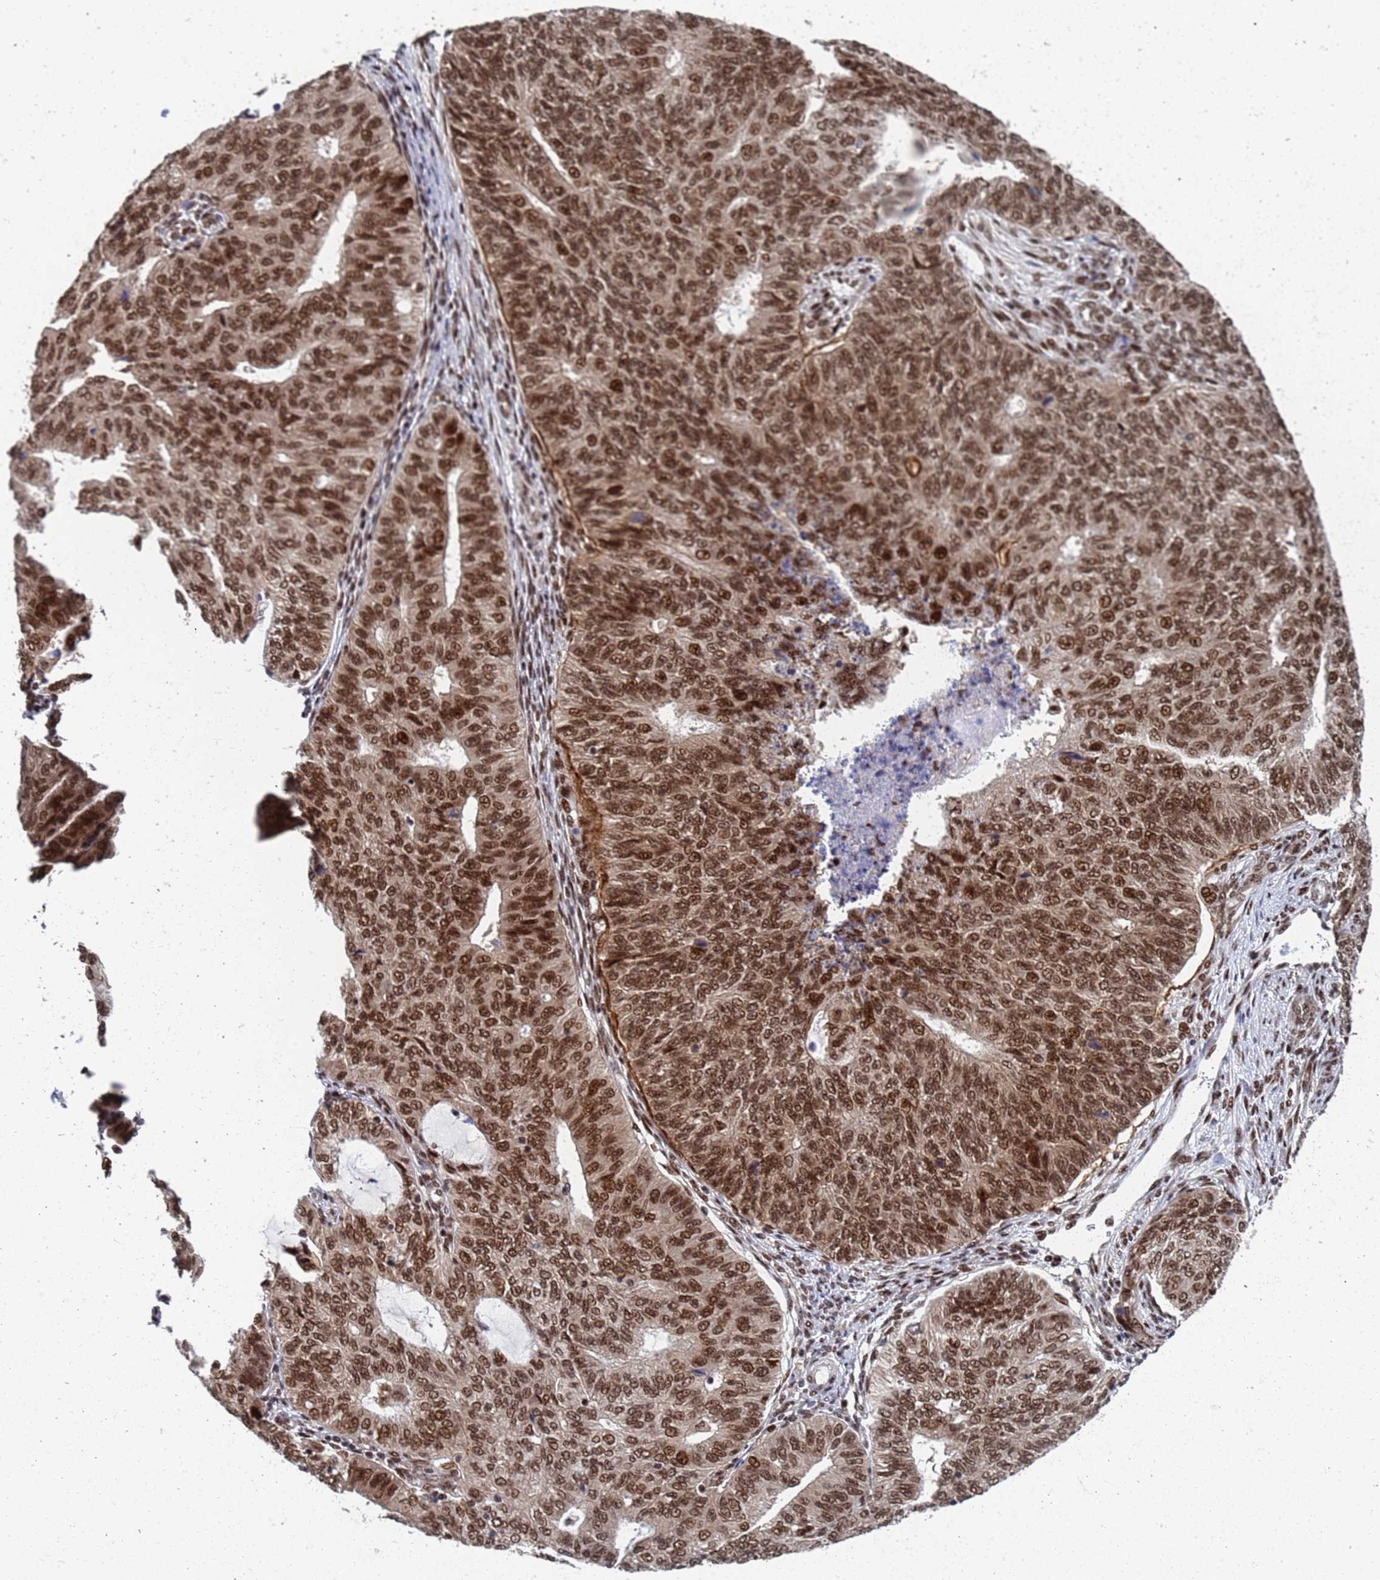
{"staining": {"intensity": "strong", "quantity": ">75%", "location": "nuclear"}, "tissue": "endometrial cancer", "cell_type": "Tumor cells", "image_type": "cancer", "snomed": [{"axis": "morphology", "description": "Adenocarcinoma, NOS"}, {"axis": "topography", "description": "Endometrium"}], "caption": "Adenocarcinoma (endometrial) stained with IHC exhibits strong nuclear positivity in about >75% of tumor cells.", "gene": "AP5Z1", "patient": {"sex": "female", "age": 32}}